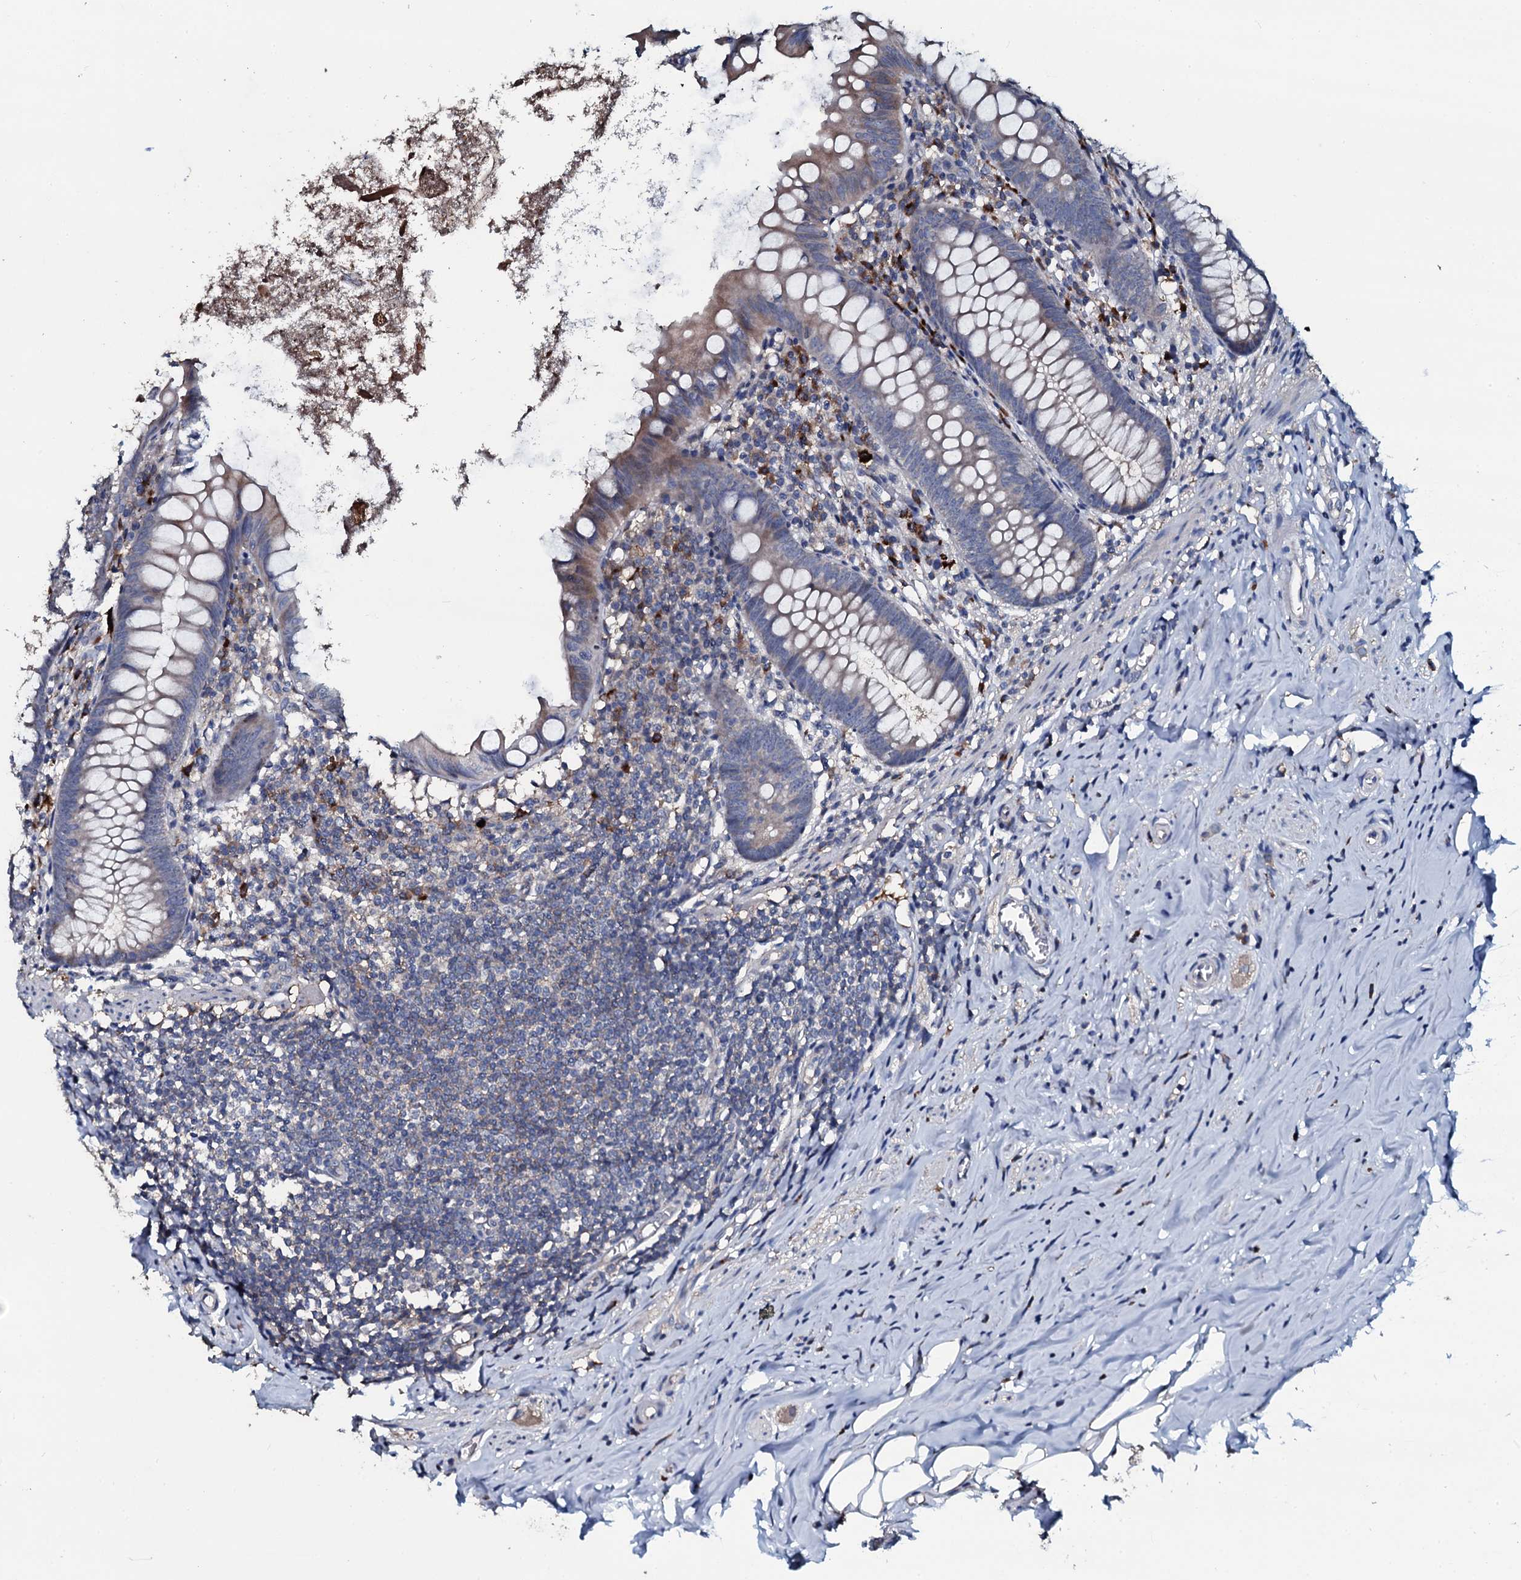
{"staining": {"intensity": "weak", "quantity": "<25%", "location": "cytoplasmic/membranous"}, "tissue": "appendix", "cell_type": "Glandular cells", "image_type": "normal", "snomed": [{"axis": "morphology", "description": "Normal tissue, NOS"}, {"axis": "topography", "description": "Appendix"}], "caption": "Human appendix stained for a protein using immunohistochemistry (IHC) displays no staining in glandular cells.", "gene": "IL12B", "patient": {"sex": "female", "age": 51}}